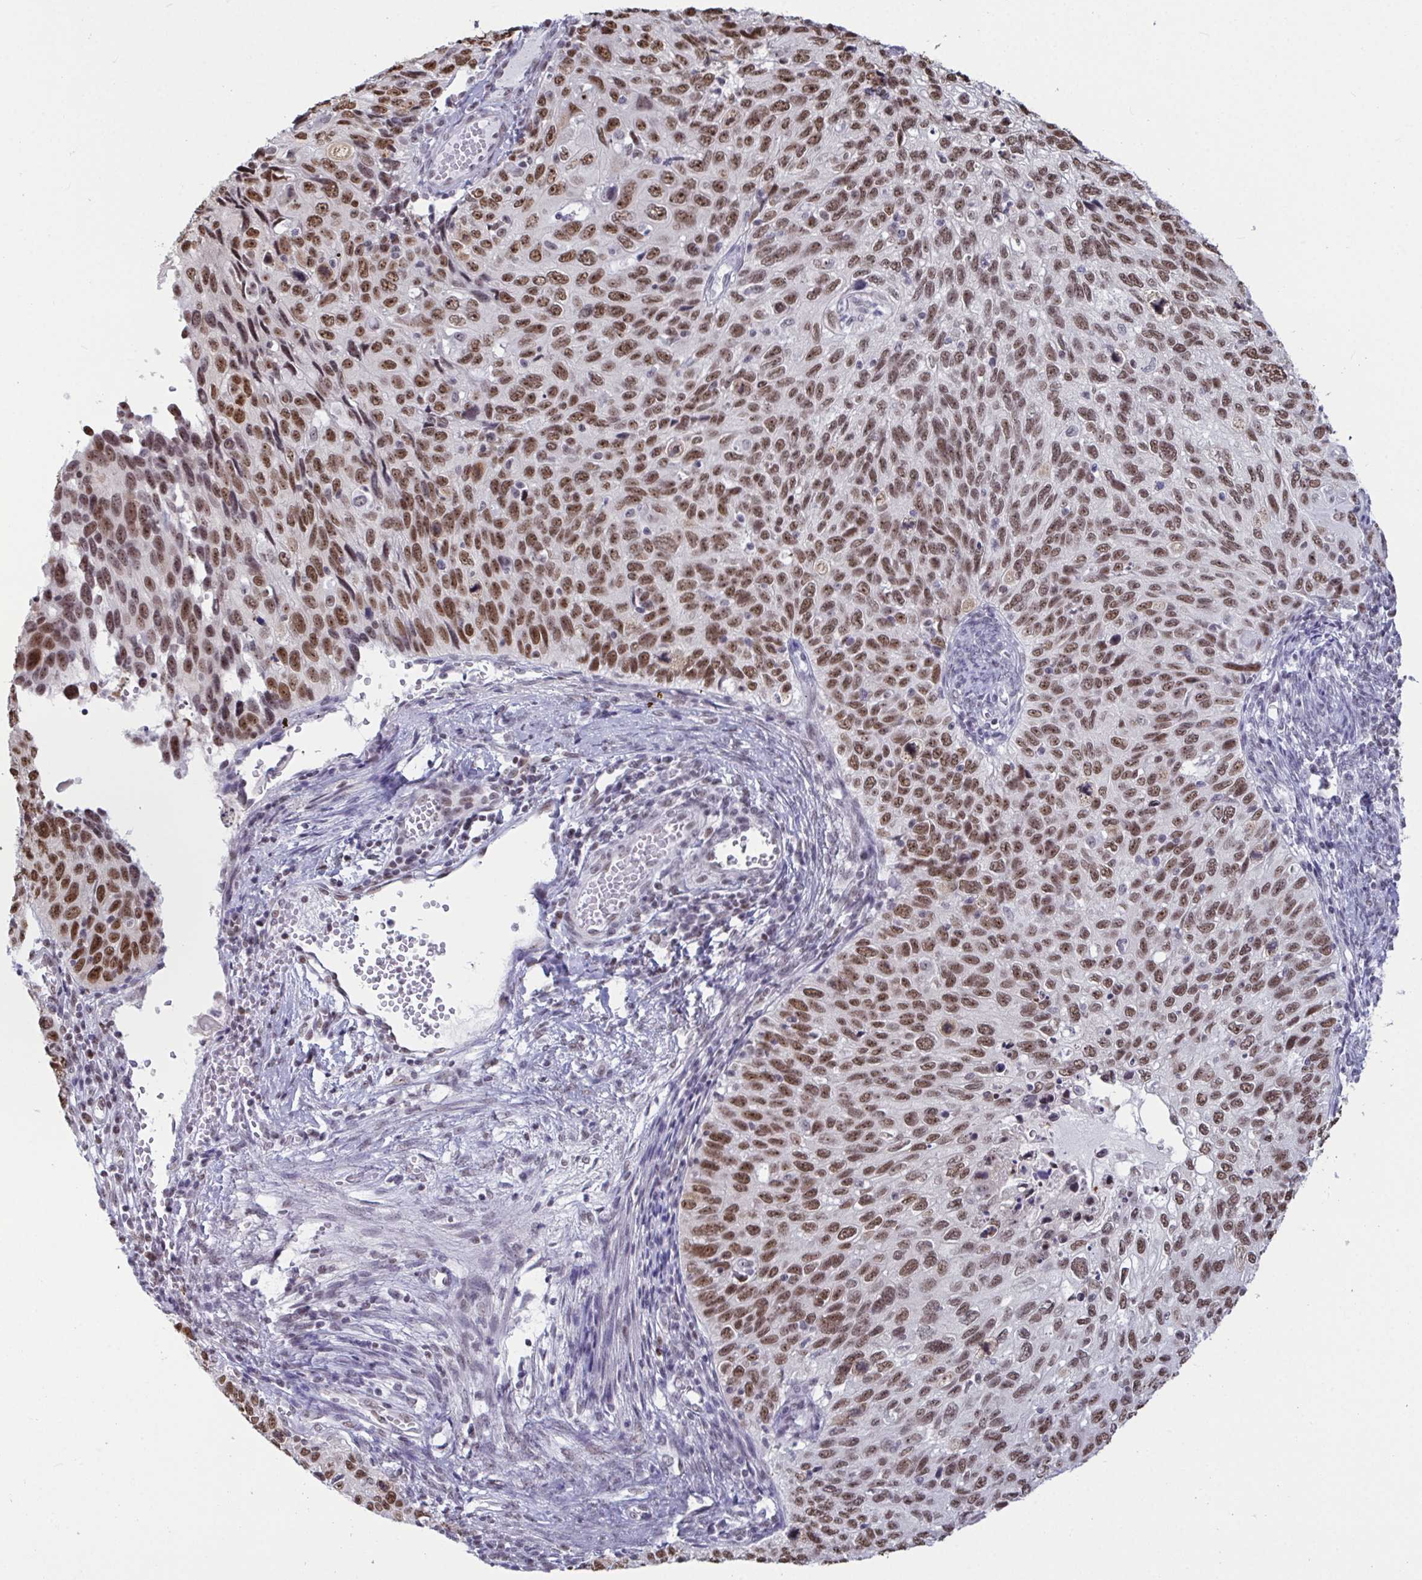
{"staining": {"intensity": "moderate", "quantity": ">75%", "location": "nuclear"}, "tissue": "cervical cancer", "cell_type": "Tumor cells", "image_type": "cancer", "snomed": [{"axis": "morphology", "description": "Squamous cell carcinoma, NOS"}, {"axis": "topography", "description": "Cervix"}], "caption": "IHC staining of cervical squamous cell carcinoma, which exhibits medium levels of moderate nuclear expression in approximately >75% of tumor cells indicating moderate nuclear protein staining. The staining was performed using DAB (brown) for protein detection and nuclei were counterstained in hematoxylin (blue).", "gene": "SUPT16H", "patient": {"sex": "female", "age": 70}}